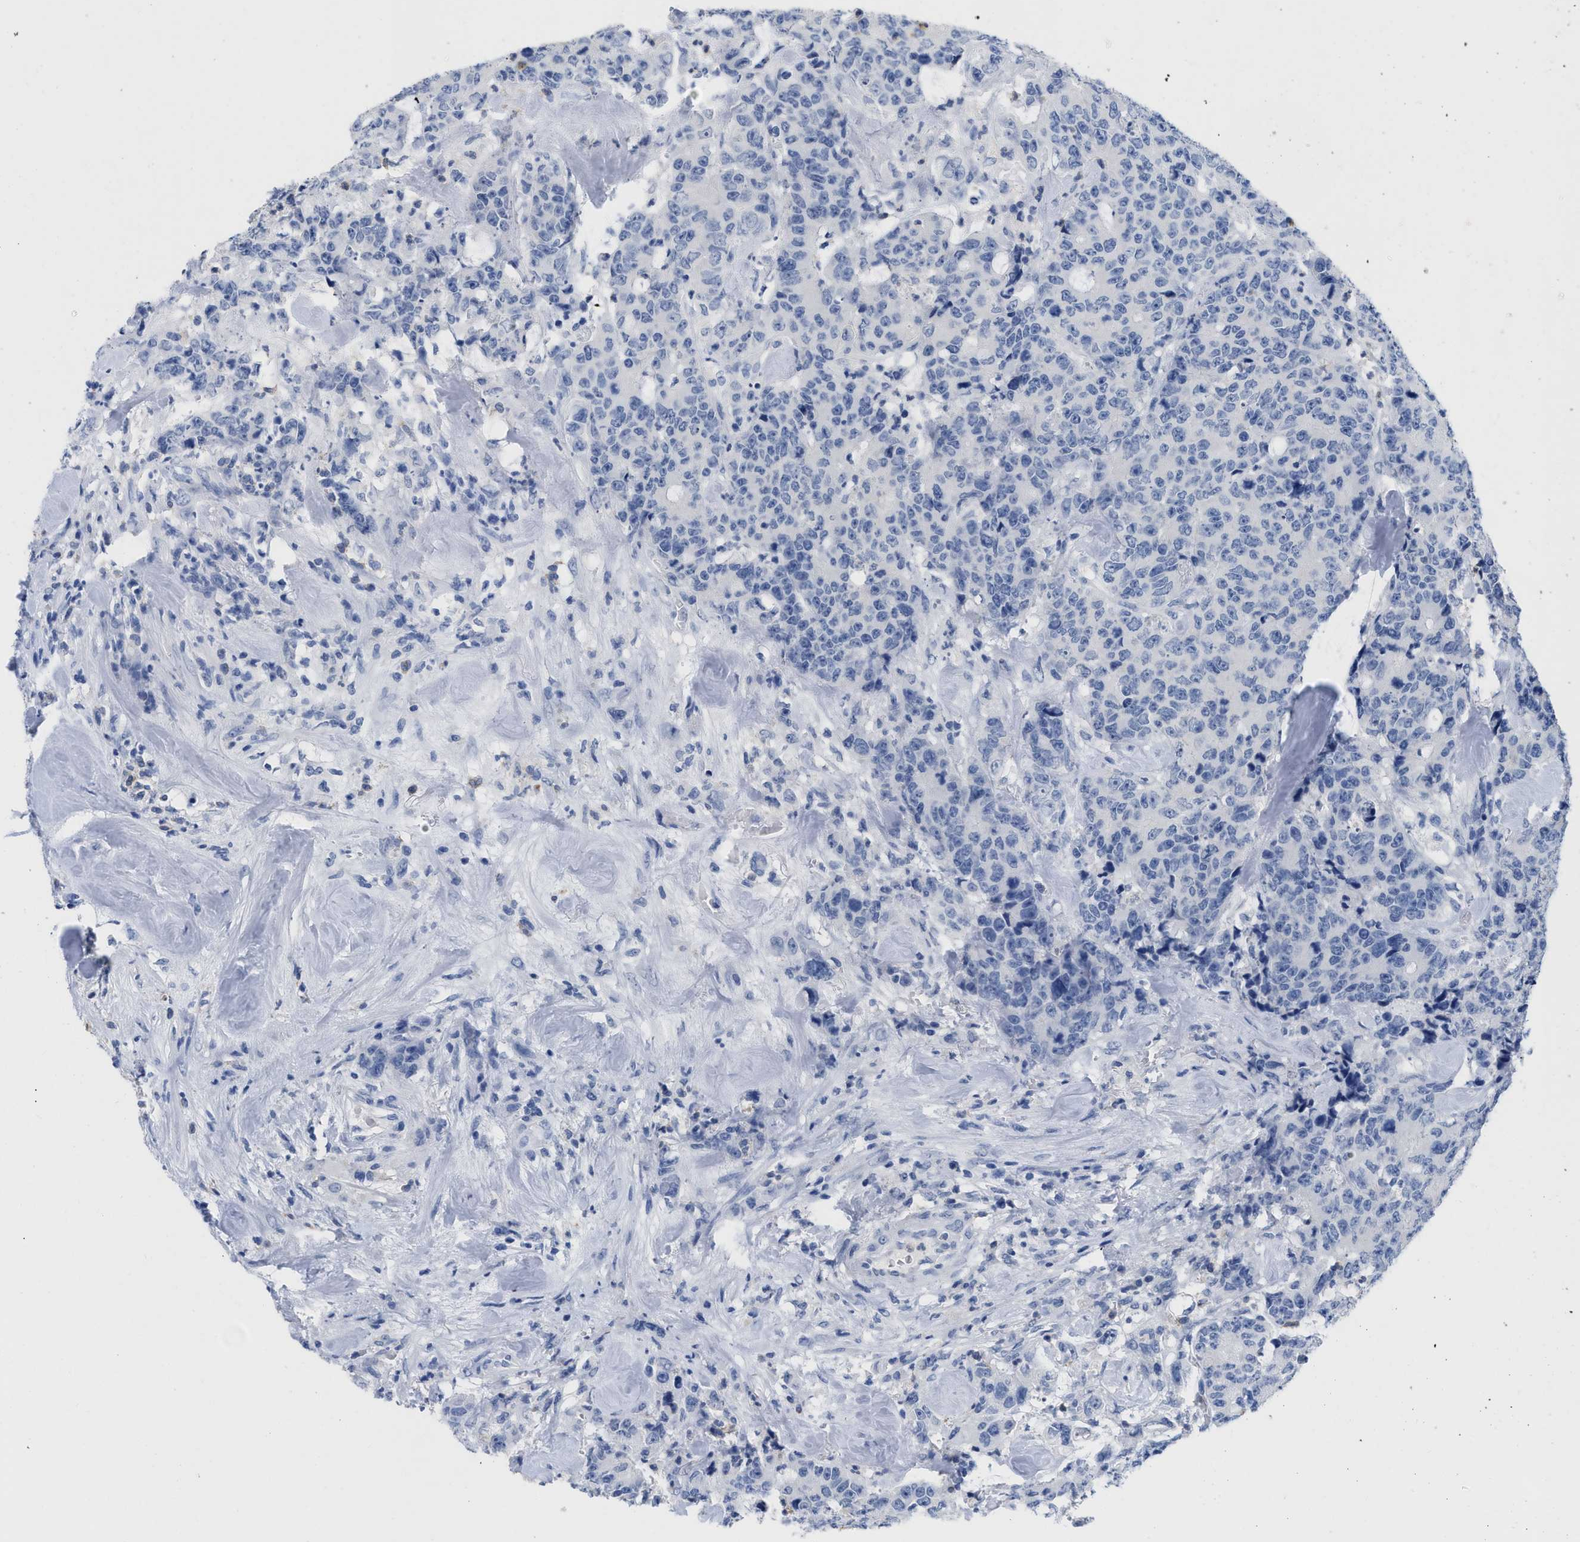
{"staining": {"intensity": "negative", "quantity": "none", "location": "none"}, "tissue": "colorectal cancer", "cell_type": "Tumor cells", "image_type": "cancer", "snomed": [{"axis": "morphology", "description": "Adenocarcinoma, NOS"}, {"axis": "topography", "description": "Colon"}], "caption": "A high-resolution photomicrograph shows immunohistochemistry (IHC) staining of colorectal adenocarcinoma, which demonstrates no significant positivity in tumor cells.", "gene": "CR1", "patient": {"sex": "female", "age": 86}}